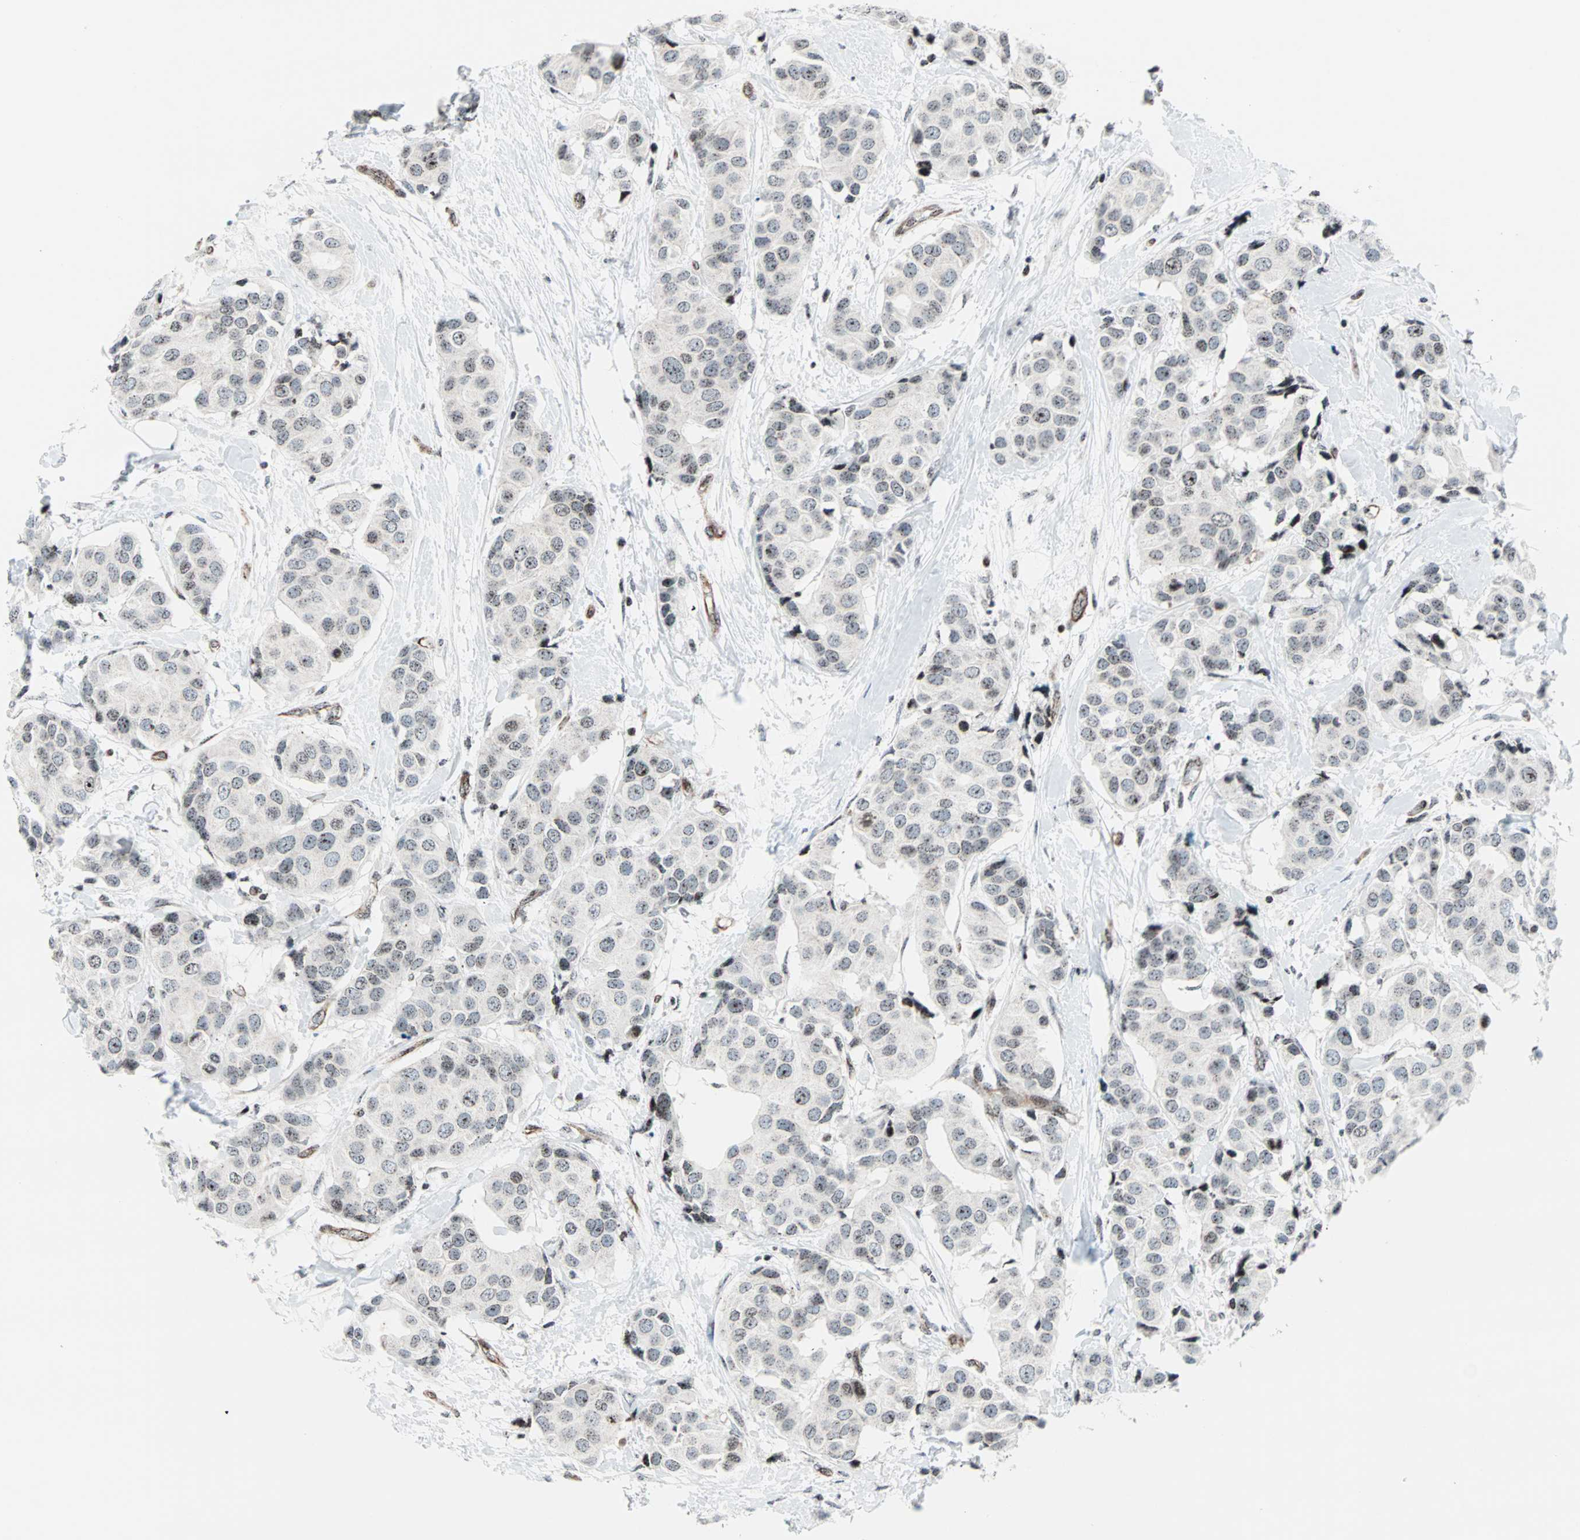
{"staining": {"intensity": "weak", "quantity": ">75%", "location": "nuclear"}, "tissue": "breast cancer", "cell_type": "Tumor cells", "image_type": "cancer", "snomed": [{"axis": "morphology", "description": "Normal tissue, NOS"}, {"axis": "morphology", "description": "Duct carcinoma"}, {"axis": "topography", "description": "Breast"}], "caption": "The histopathology image demonstrates staining of infiltrating ductal carcinoma (breast), revealing weak nuclear protein expression (brown color) within tumor cells.", "gene": "CENPA", "patient": {"sex": "female", "age": 39}}